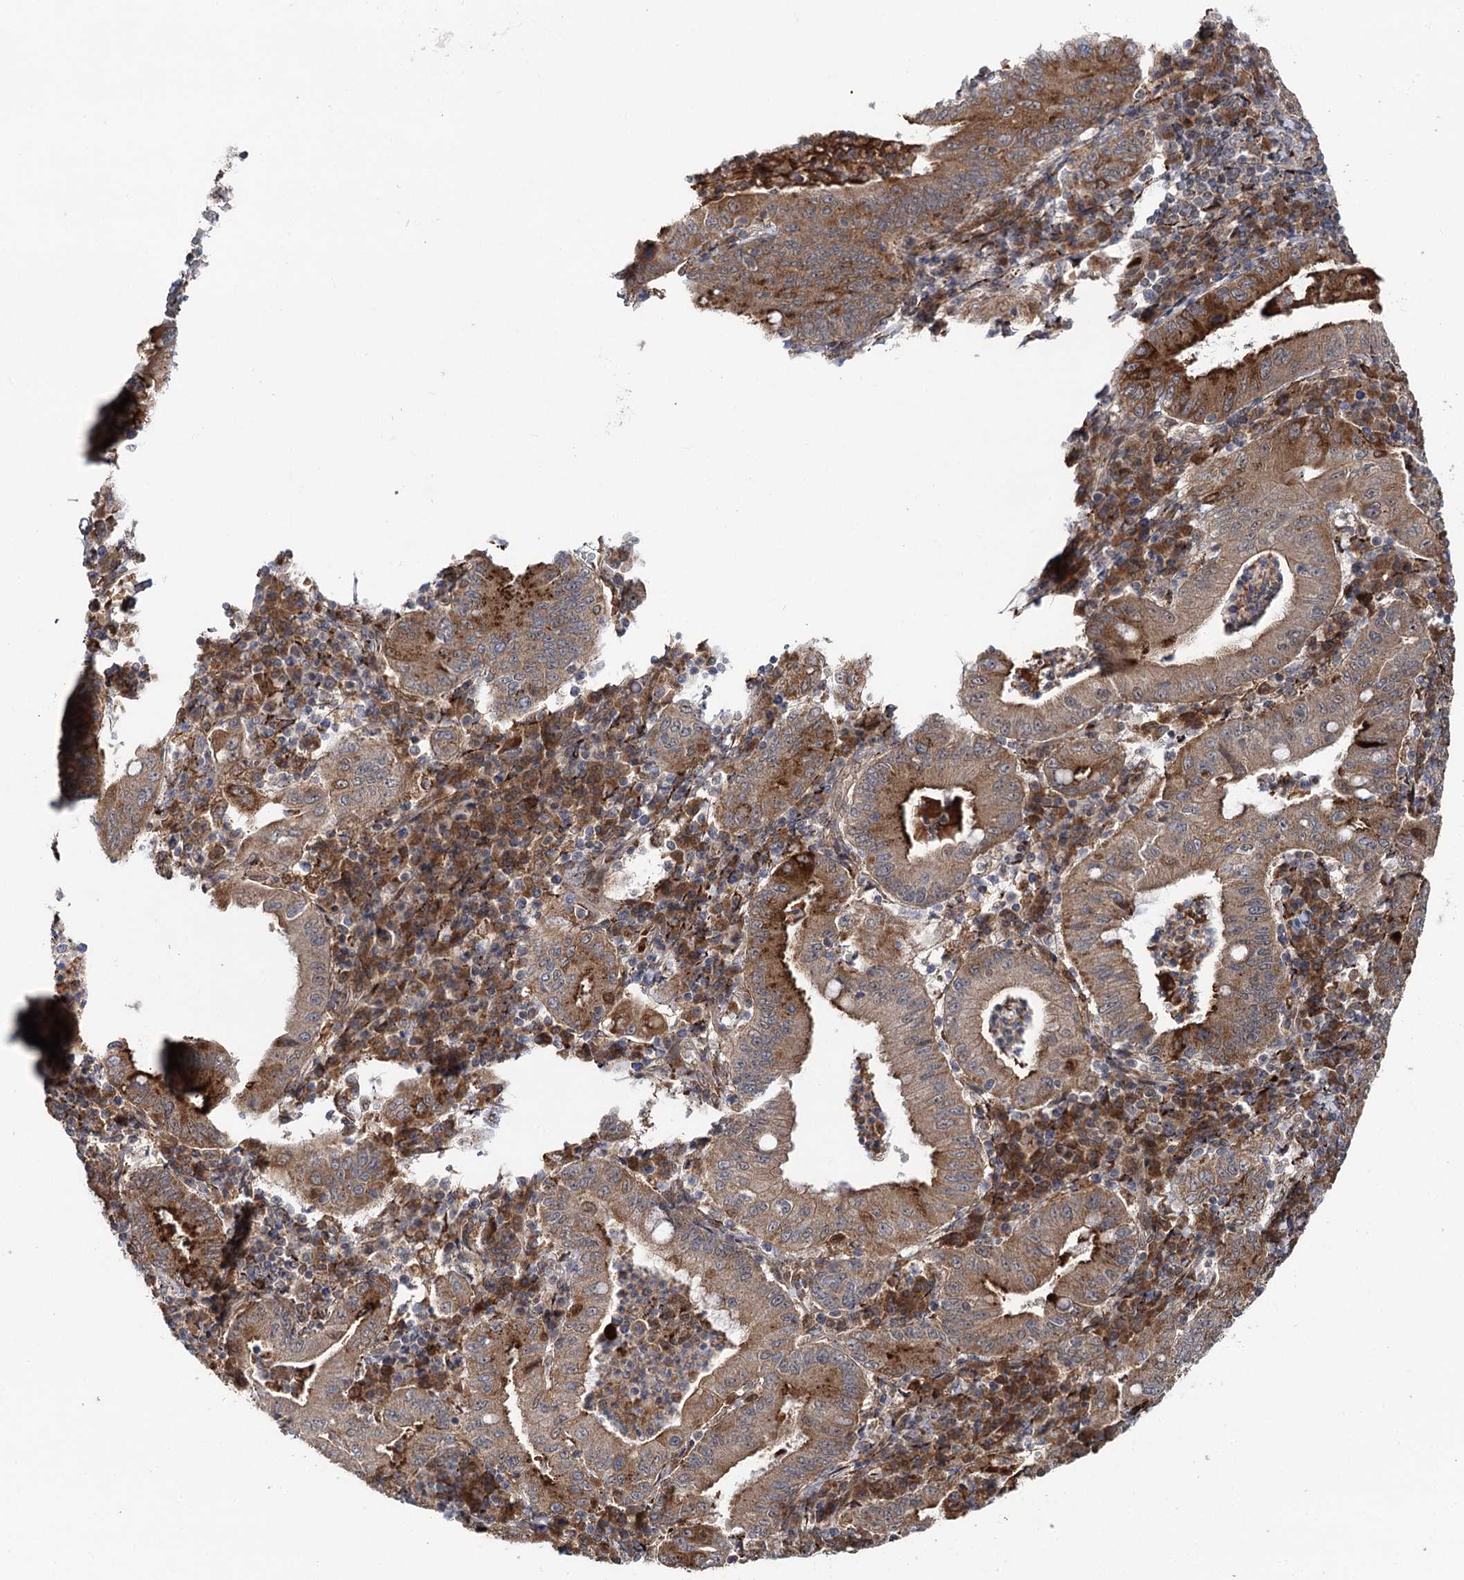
{"staining": {"intensity": "strong", "quantity": "25%-75%", "location": "cytoplasmic/membranous"}, "tissue": "stomach cancer", "cell_type": "Tumor cells", "image_type": "cancer", "snomed": [{"axis": "morphology", "description": "Normal tissue, NOS"}, {"axis": "morphology", "description": "Adenocarcinoma, NOS"}, {"axis": "topography", "description": "Esophagus"}, {"axis": "topography", "description": "Stomach, upper"}, {"axis": "topography", "description": "Peripheral nerve tissue"}], "caption": "IHC micrograph of neoplastic tissue: human stomach cancer (adenocarcinoma) stained using IHC demonstrates high levels of strong protein expression localized specifically in the cytoplasmic/membranous of tumor cells, appearing as a cytoplasmic/membranous brown color.", "gene": "MSANTD2", "patient": {"sex": "male", "age": 62}}